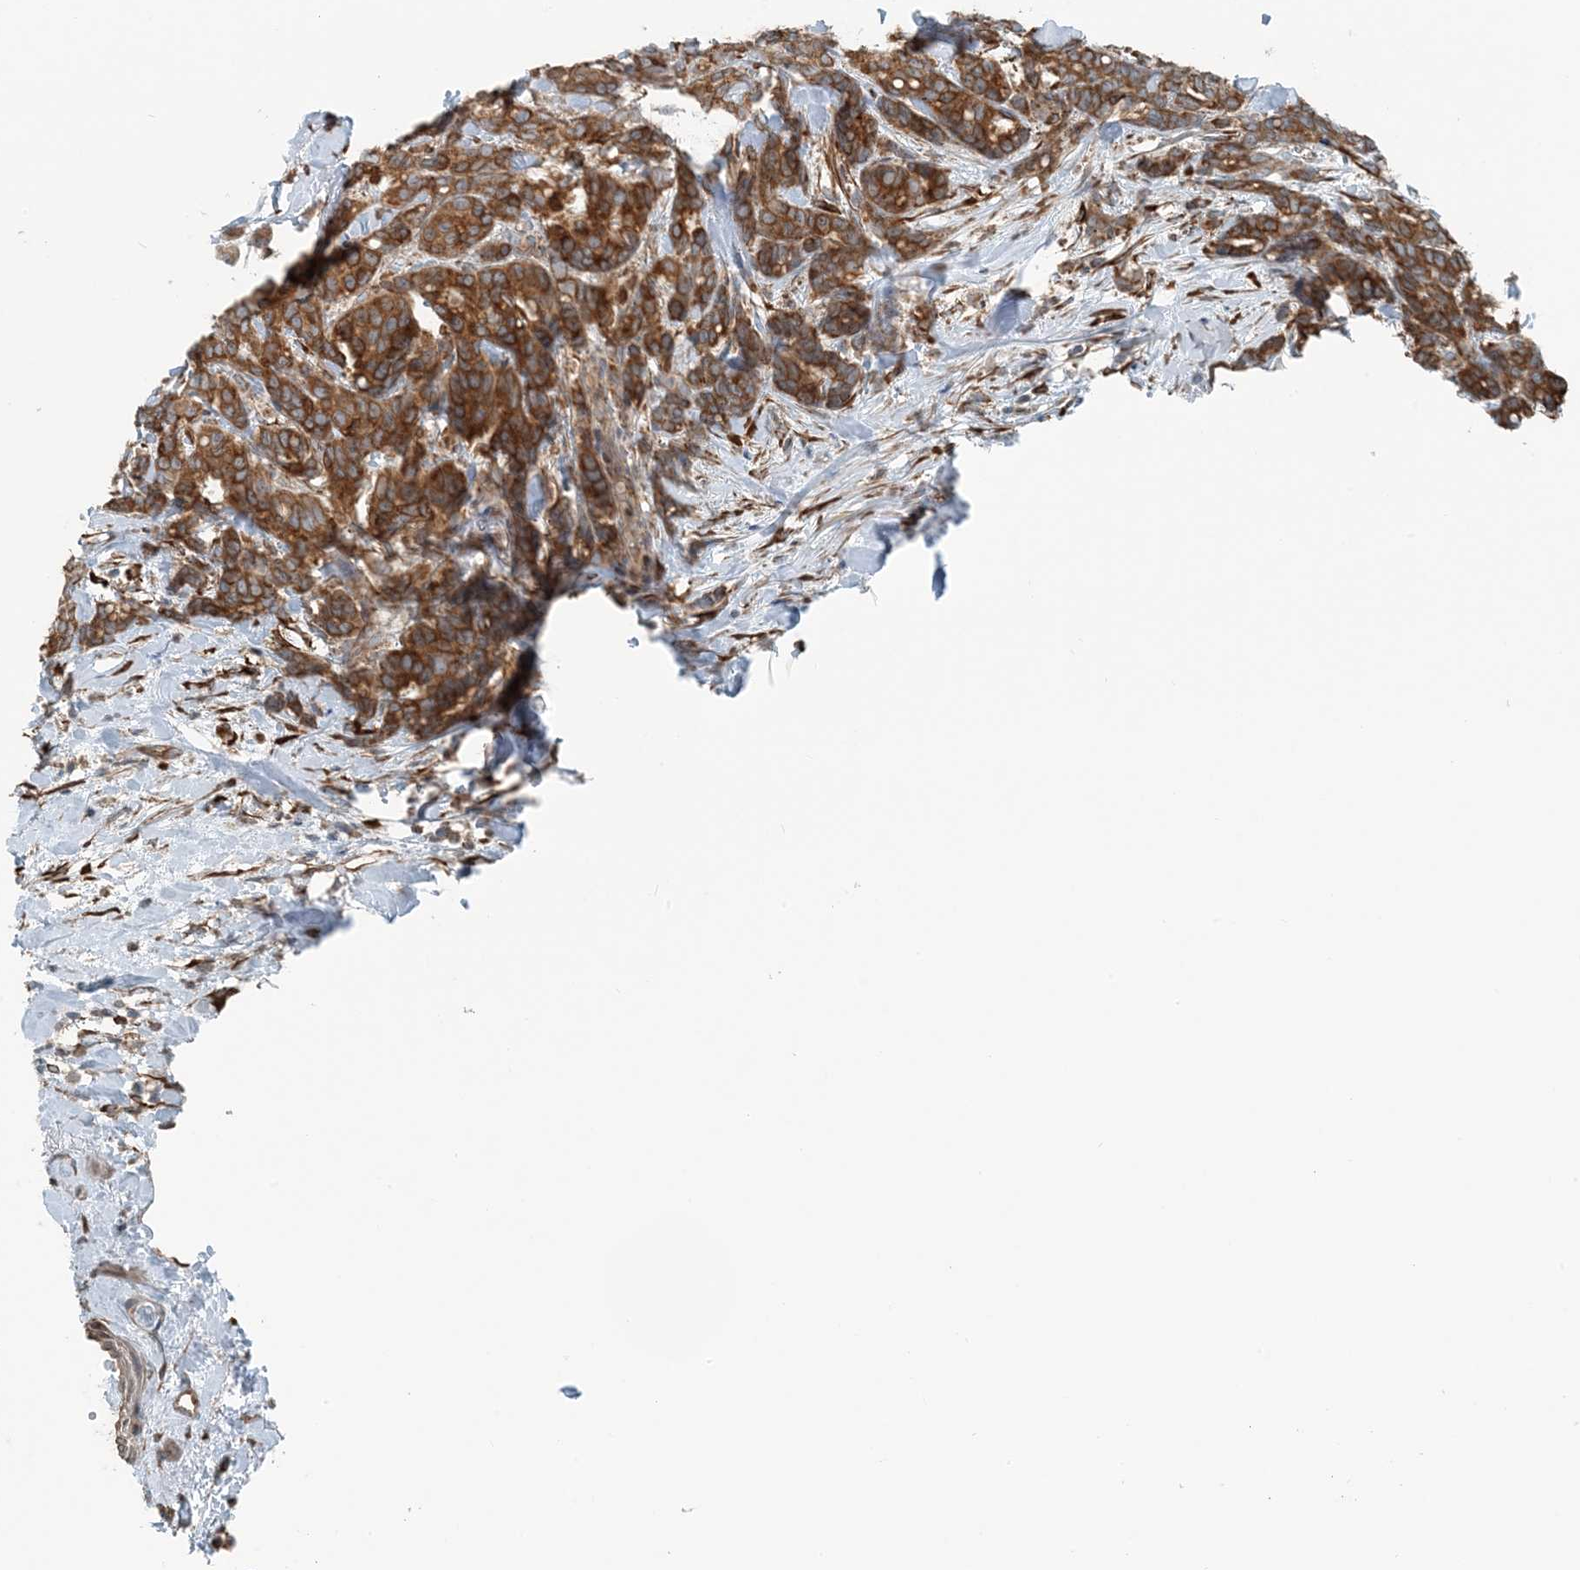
{"staining": {"intensity": "strong", "quantity": ">75%", "location": "cytoplasmic/membranous"}, "tissue": "breast cancer", "cell_type": "Tumor cells", "image_type": "cancer", "snomed": [{"axis": "morphology", "description": "Duct carcinoma"}, {"axis": "topography", "description": "Breast"}], "caption": "Strong cytoplasmic/membranous protein positivity is identified in about >75% of tumor cells in breast cancer.", "gene": "CERKL", "patient": {"sex": "female", "age": 87}}